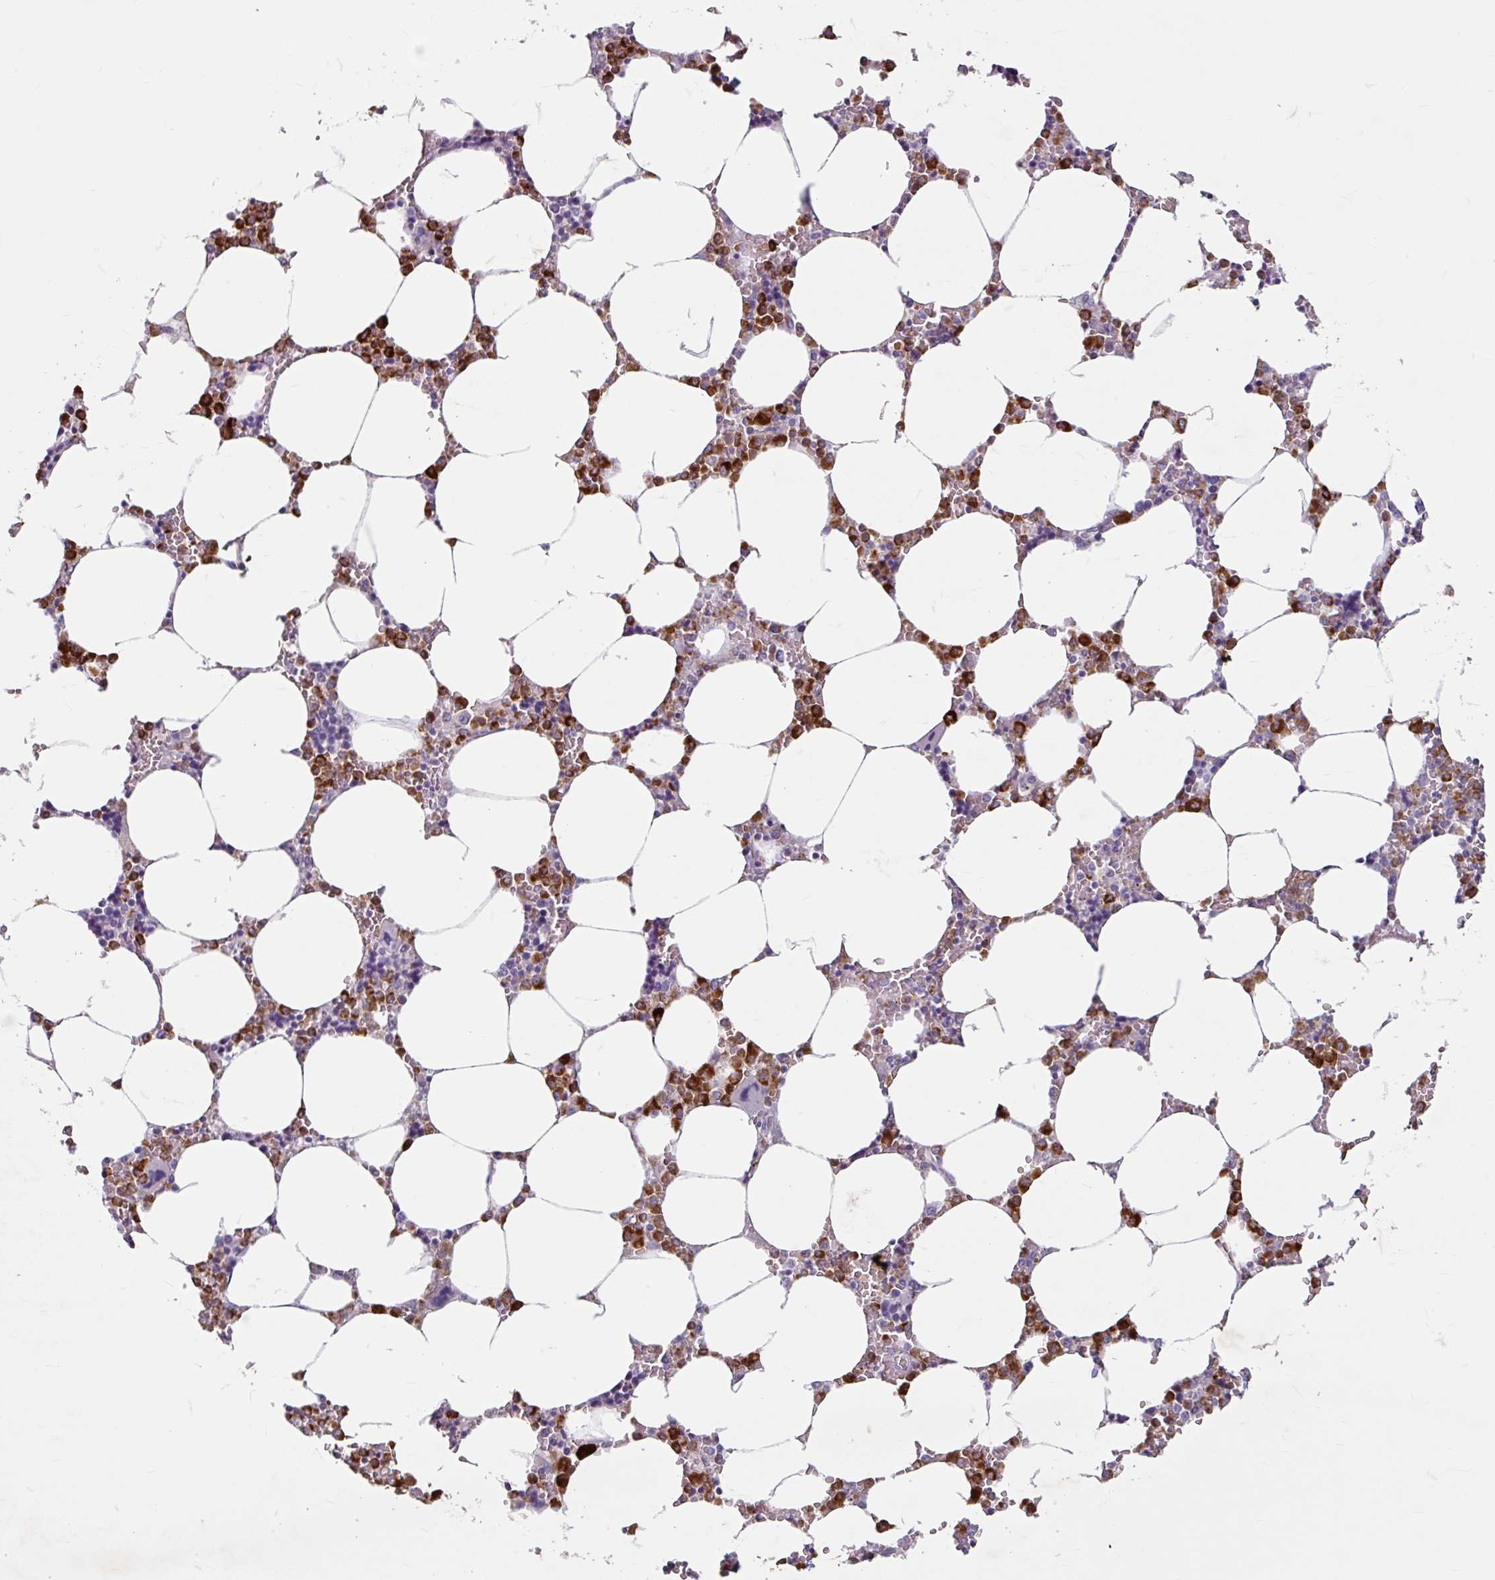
{"staining": {"intensity": "strong", "quantity": "25%-75%", "location": "cytoplasmic/membranous"}, "tissue": "bone marrow", "cell_type": "Hematopoietic cells", "image_type": "normal", "snomed": [{"axis": "morphology", "description": "Normal tissue, NOS"}, {"axis": "topography", "description": "Bone marrow"}], "caption": "An immunohistochemistry (IHC) photomicrograph of benign tissue is shown. Protein staining in brown highlights strong cytoplasmic/membranous positivity in bone marrow within hematopoietic cells.", "gene": "ANKRD1", "patient": {"sex": "male", "age": 64}}